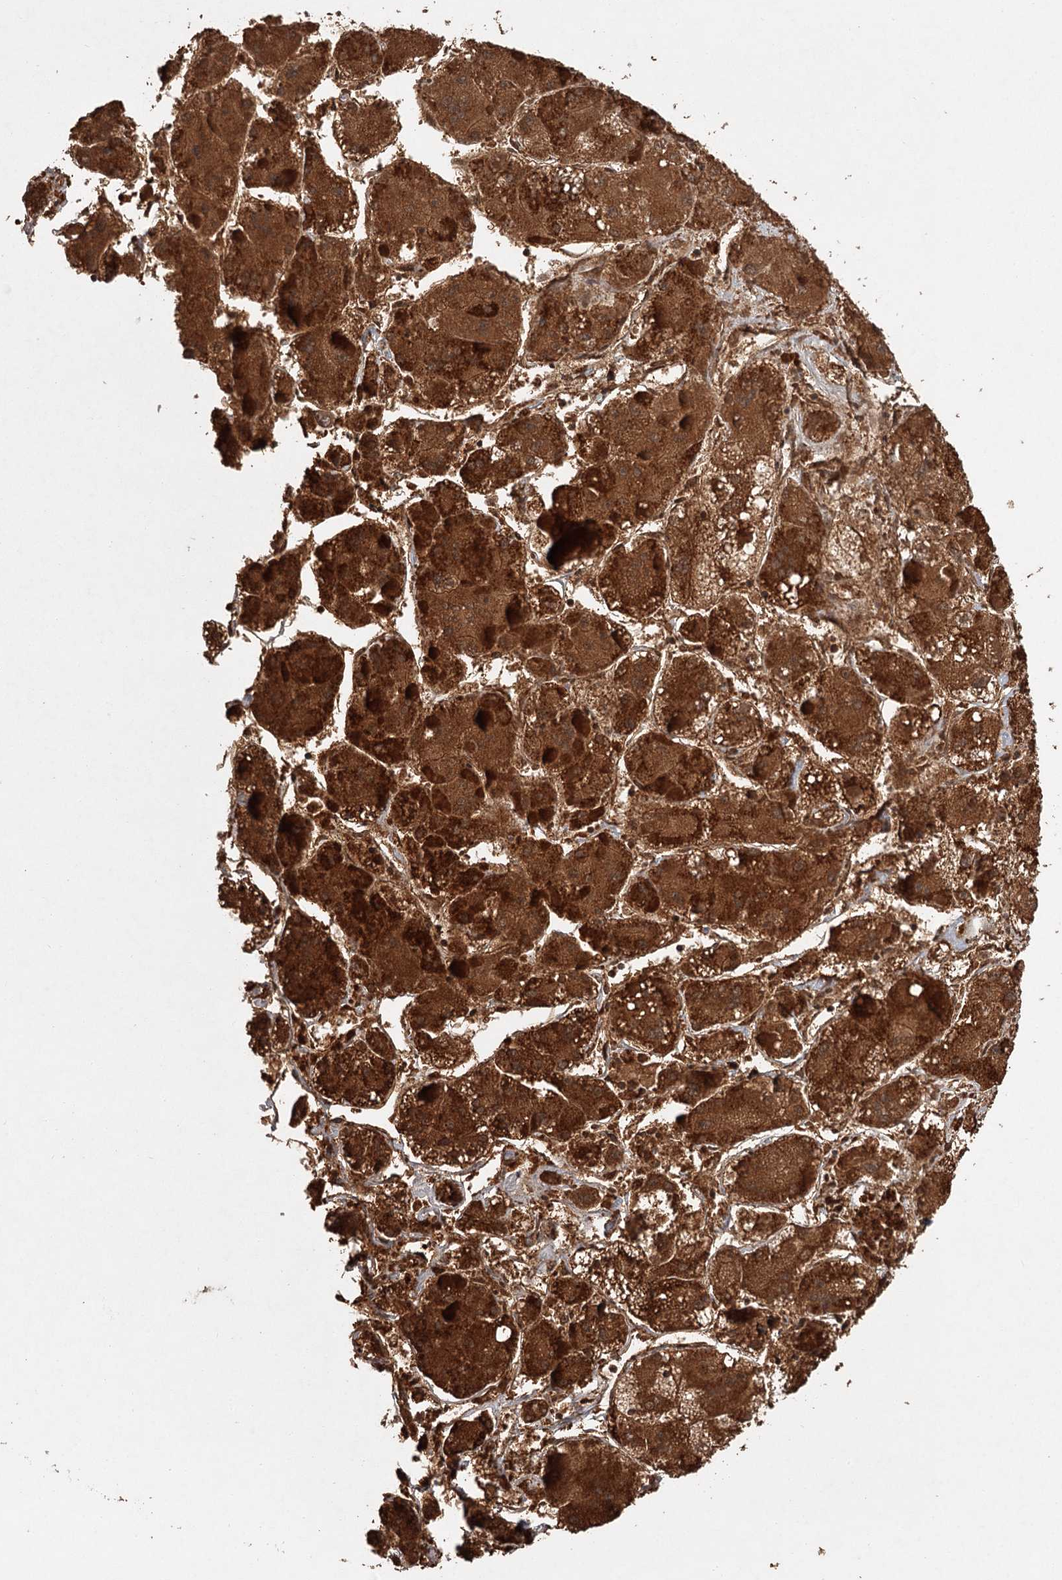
{"staining": {"intensity": "strong", "quantity": ">75%", "location": "cytoplasmic/membranous"}, "tissue": "liver cancer", "cell_type": "Tumor cells", "image_type": "cancer", "snomed": [{"axis": "morphology", "description": "Carcinoma, Hepatocellular, NOS"}, {"axis": "topography", "description": "Liver"}], "caption": "Liver hepatocellular carcinoma stained with a brown dye reveals strong cytoplasmic/membranous positive positivity in about >75% of tumor cells.", "gene": "FAXC", "patient": {"sex": "female", "age": 73}}